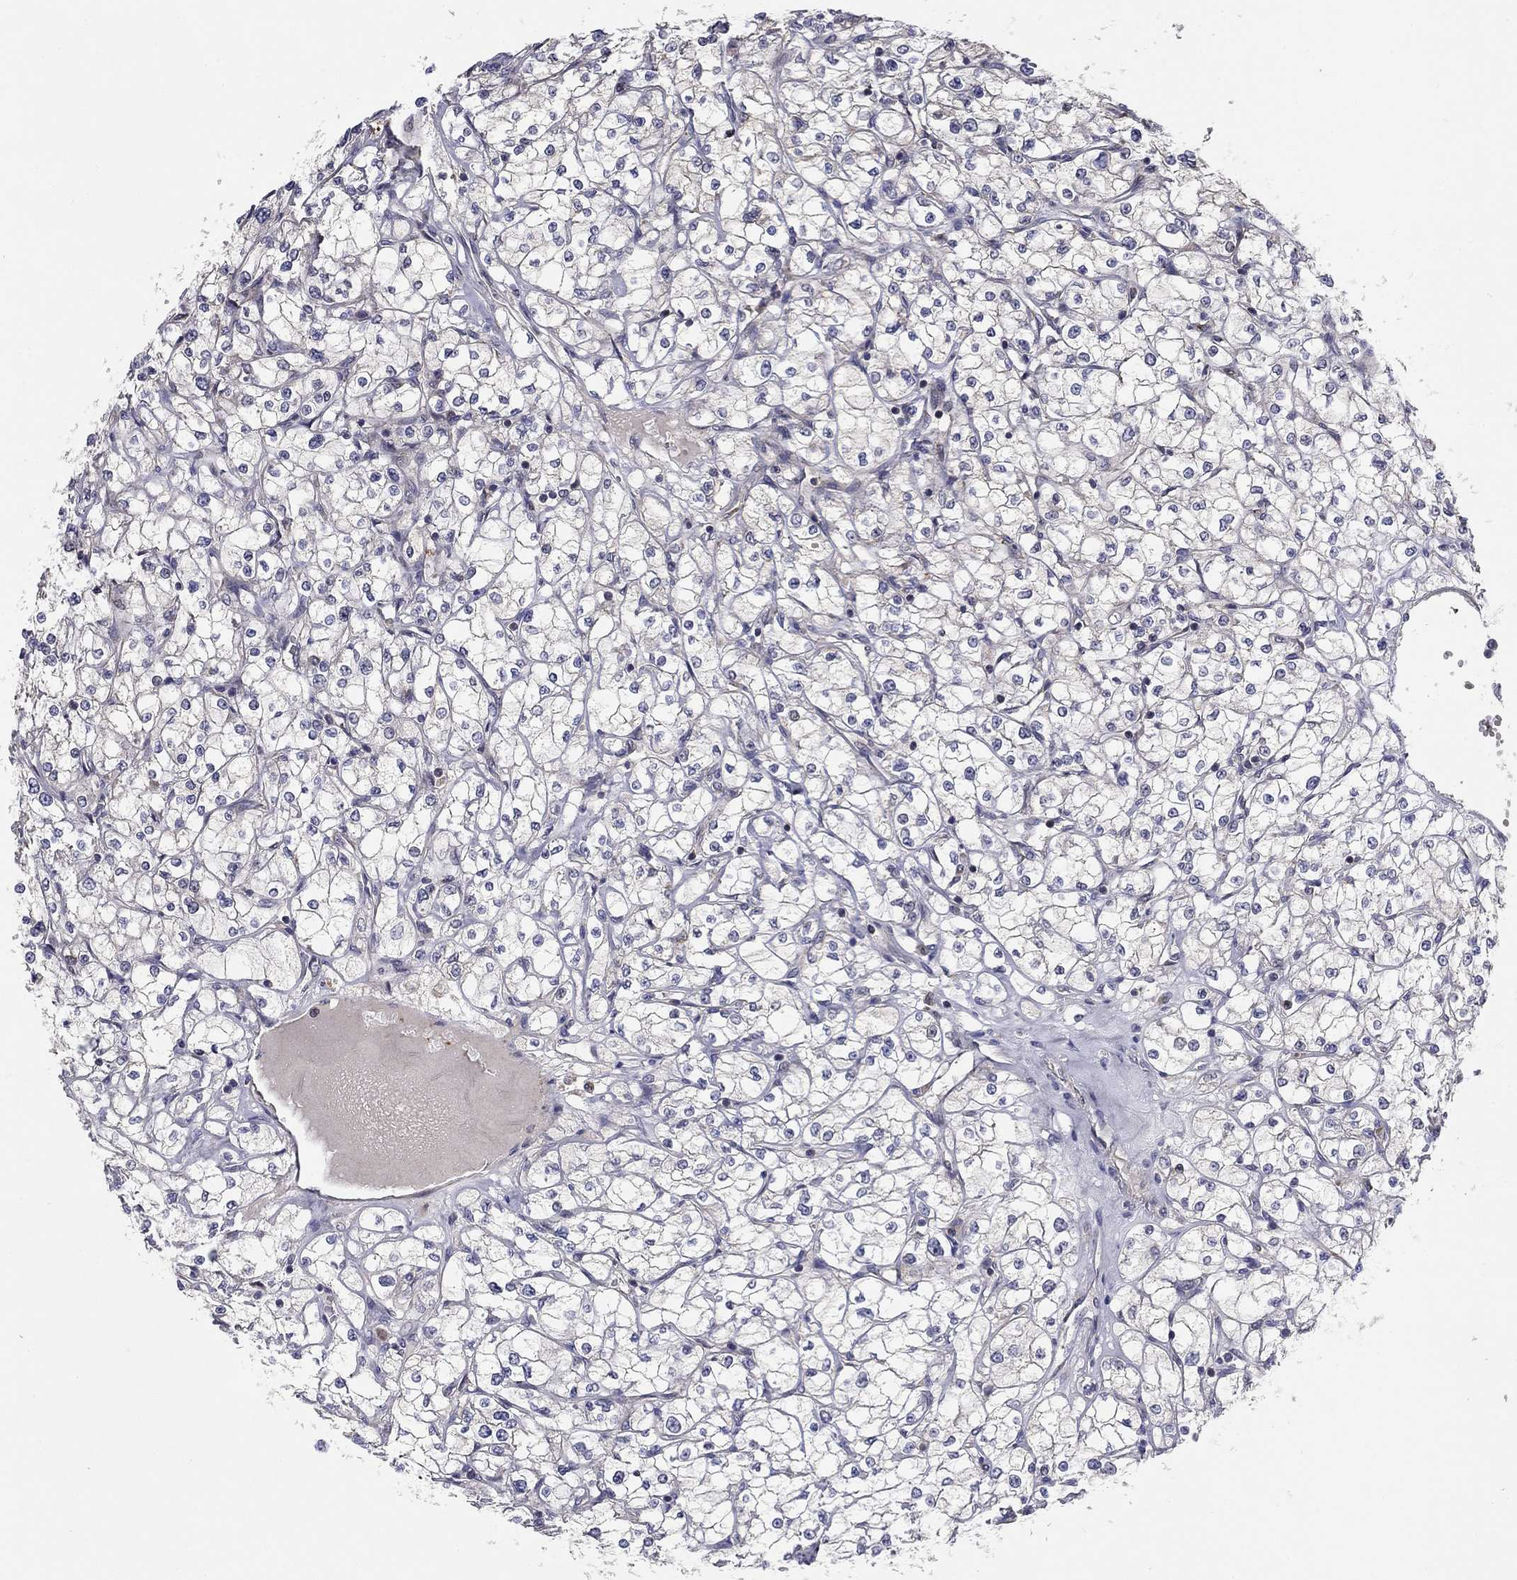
{"staining": {"intensity": "negative", "quantity": "none", "location": "none"}, "tissue": "renal cancer", "cell_type": "Tumor cells", "image_type": "cancer", "snomed": [{"axis": "morphology", "description": "Adenocarcinoma, NOS"}, {"axis": "topography", "description": "Kidney"}], "caption": "Immunohistochemistry (IHC) histopathology image of neoplastic tissue: renal cancer stained with DAB displays no significant protein staining in tumor cells. (Brightfield microscopy of DAB immunohistochemistry at high magnification).", "gene": "MMAA", "patient": {"sex": "male", "age": 67}}